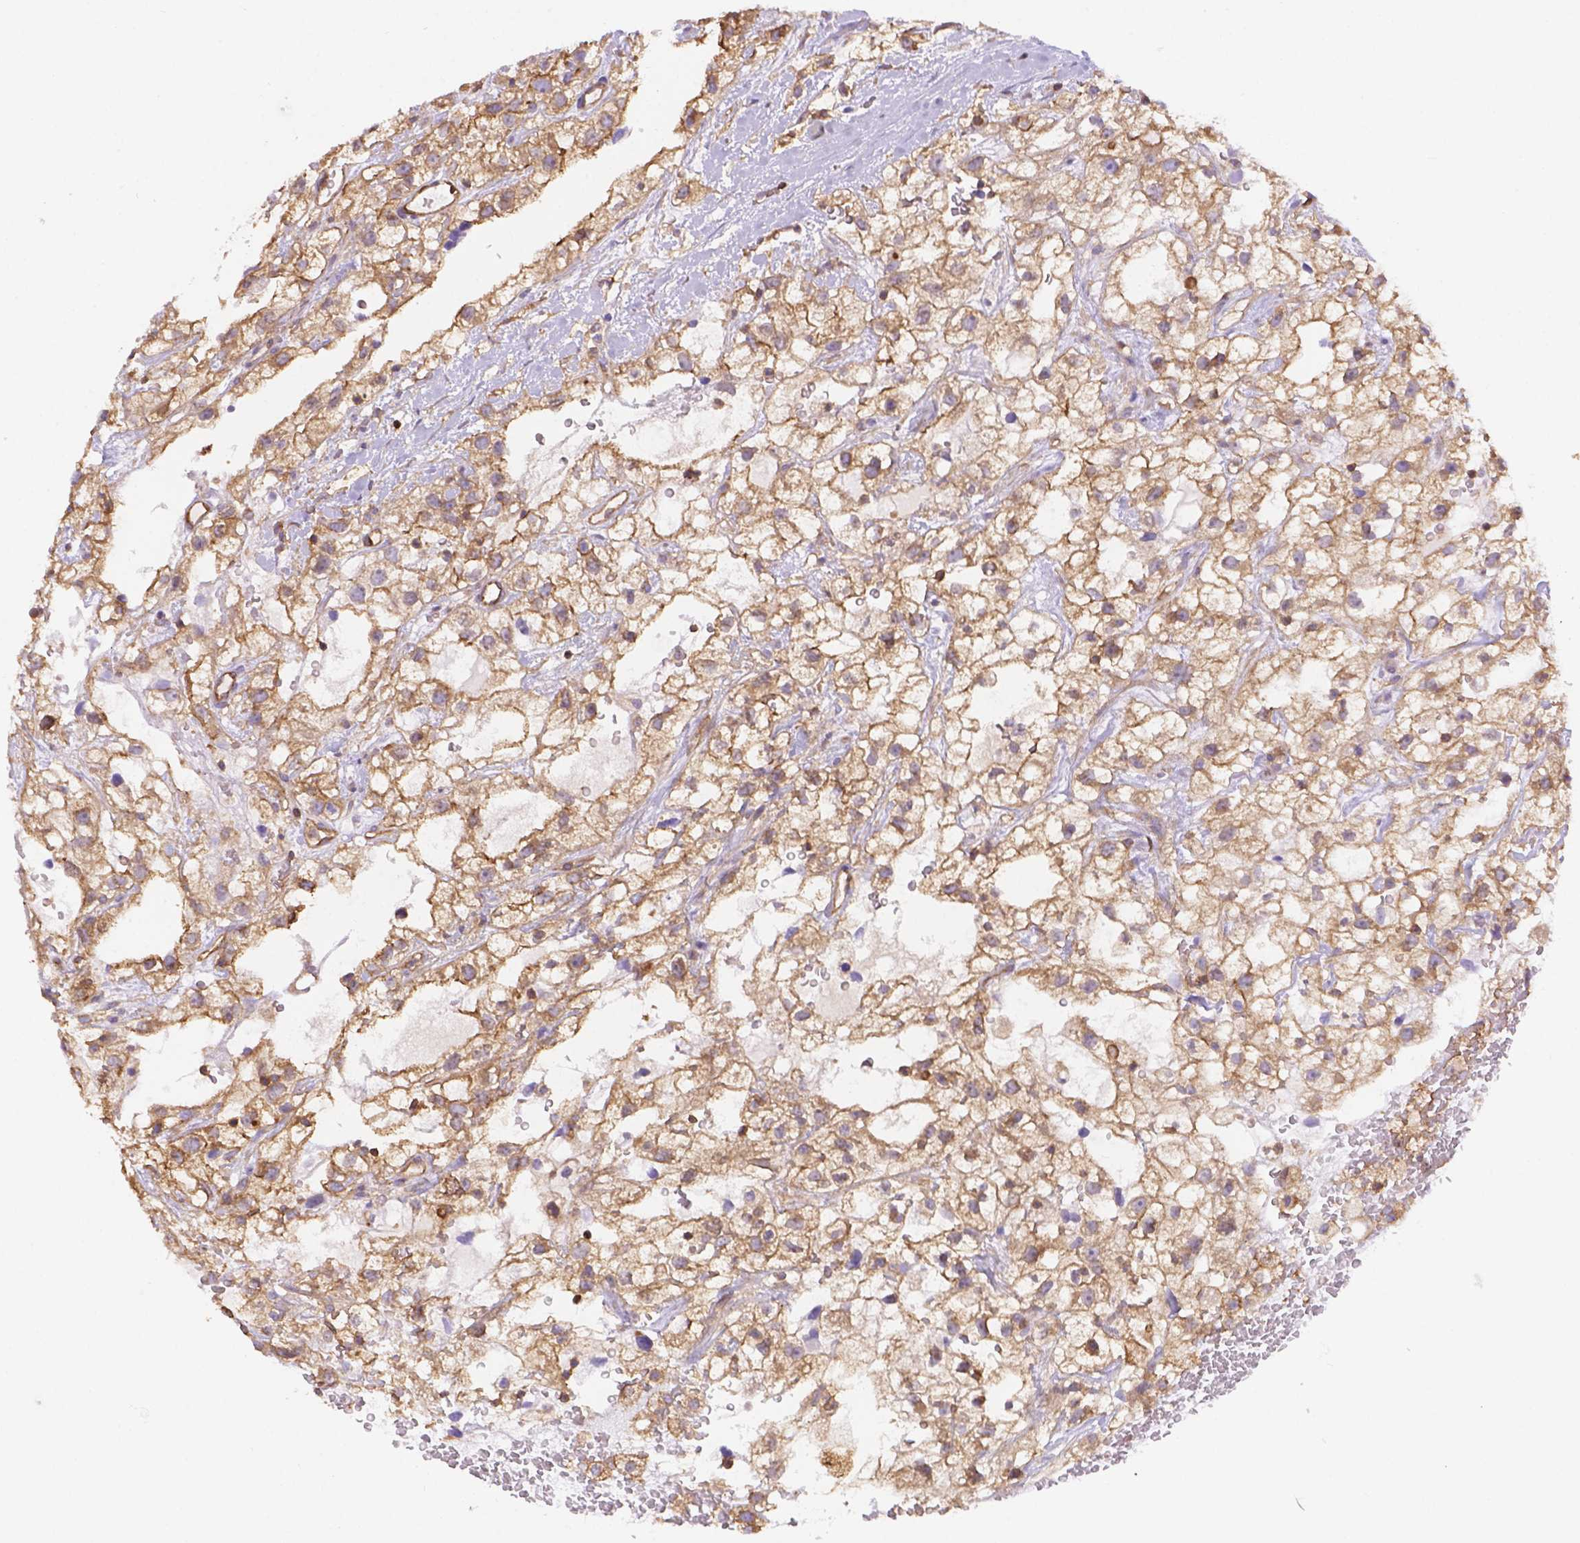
{"staining": {"intensity": "moderate", "quantity": ">75%", "location": "cytoplasmic/membranous"}, "tissue": "renal cancer", "cell_type": "Tumor cells", "image_type": "cancer", "snomed": [{"axis": "morphology", "description": "Adenocarcinoma, NOS"}, {"axis": "topography", "description": "Kidney"}], "caption": "Renal adenocarcinoma stained with DAB (3,3'-diaminobenzidine) immunohistochemistry shows medium levels of moderate cytoplasmic/membranous staining in approximately >75% of tumor cells.", "gene": "DMWD", "patient": {"sex": "male", "age": 59}}